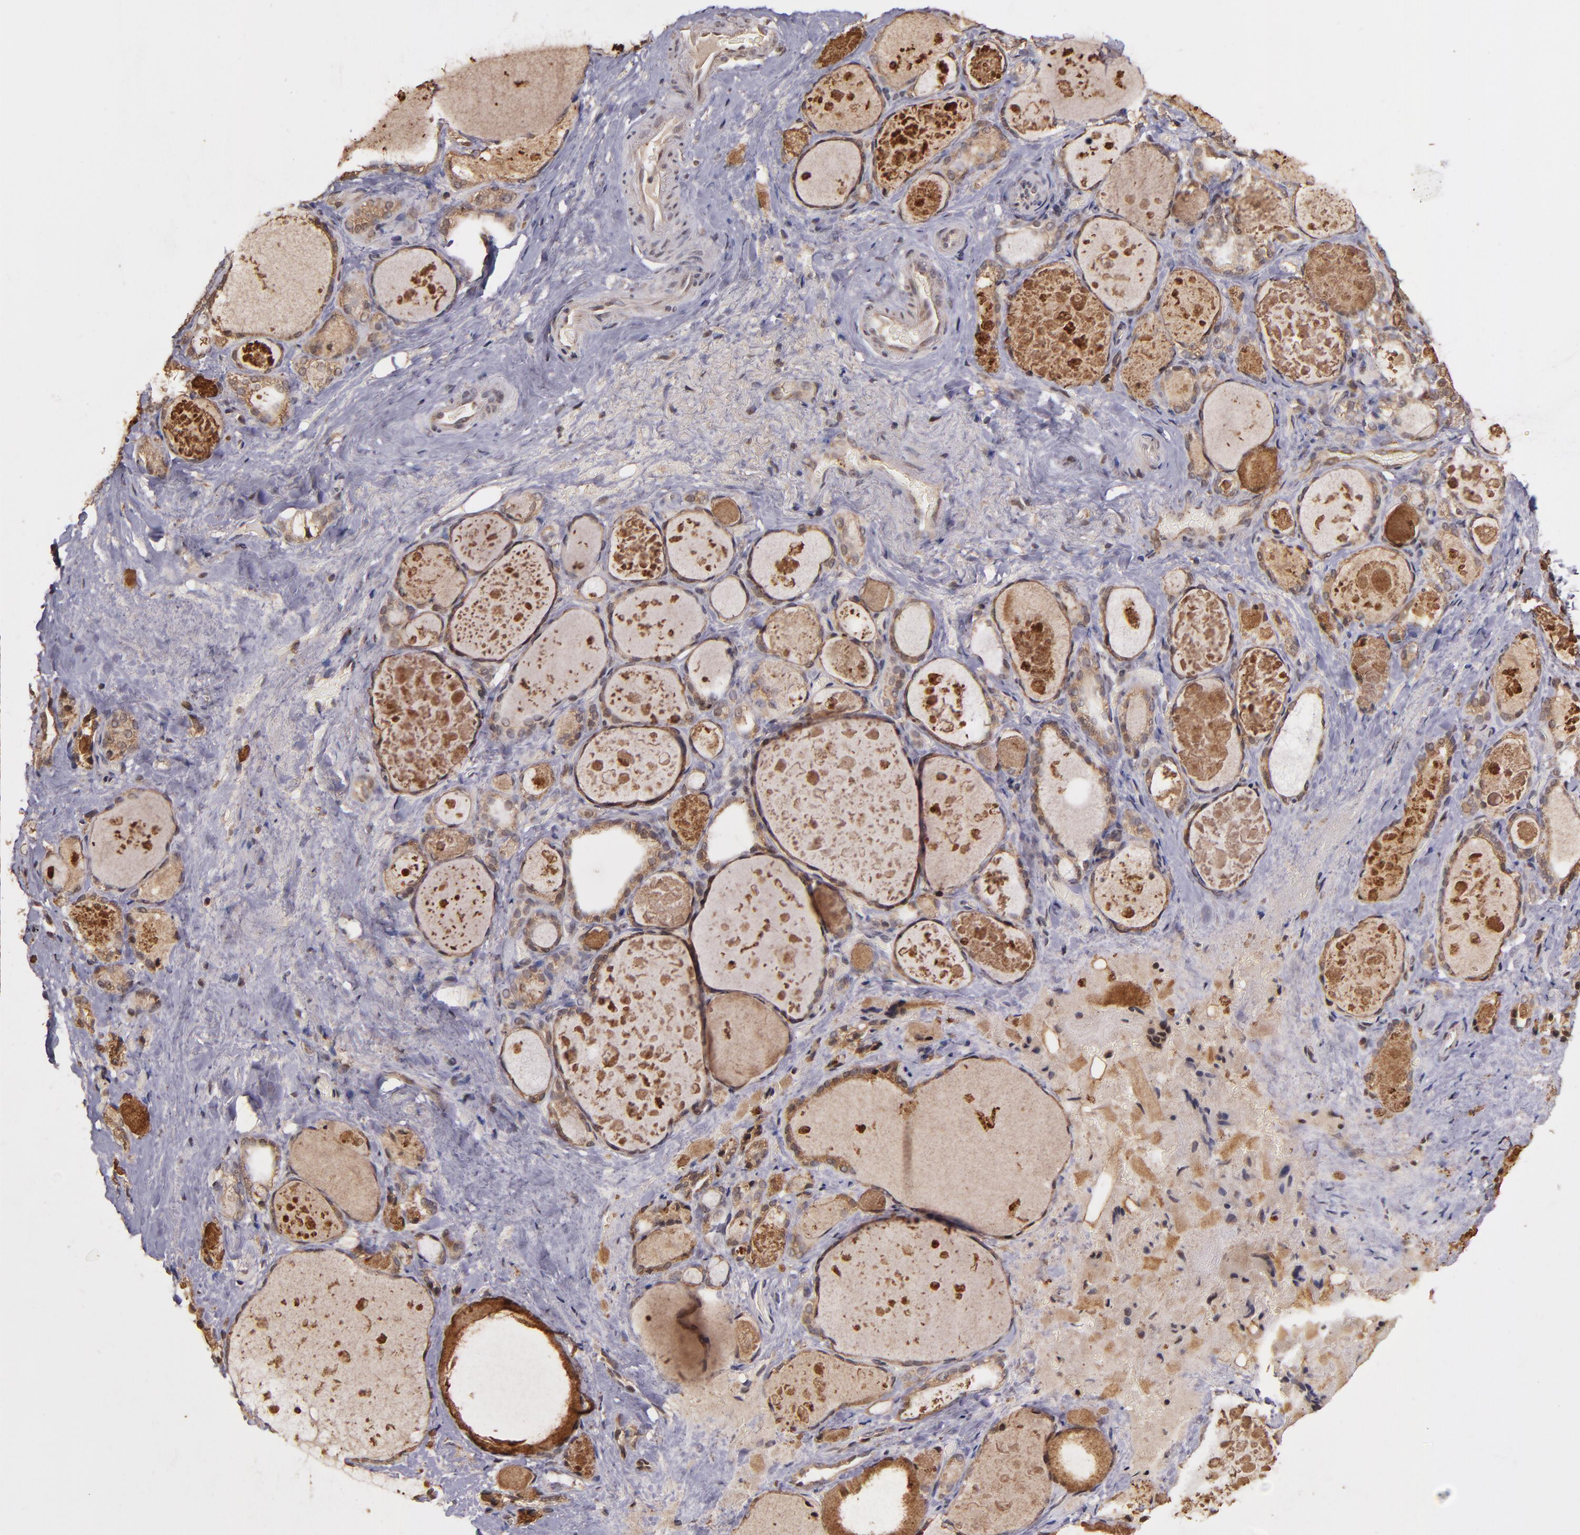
{"staining": {"intensity": "strong", "quantity": ">75%", "location": "cytoplasmic/membranous"}, "tissue": "thyroid gland", "cell_type": "Glandular cells", "image_type": "normal", "snomed": [{"axis": "morphology", "description": "Normal tissue, NOS"}, {"axis": "topography", "description": "Thyroid gland"}], "caption": "IHC of normal human thyroid gland exhibits high levels of strong cytoplasmic/membranous positivity in about >75% of glandular cells. (brown staining indicates protein expression, while blue staining denotes nuclei).", "gene": "RIOK3", "patient": {"sex": "female", "age": 75}}